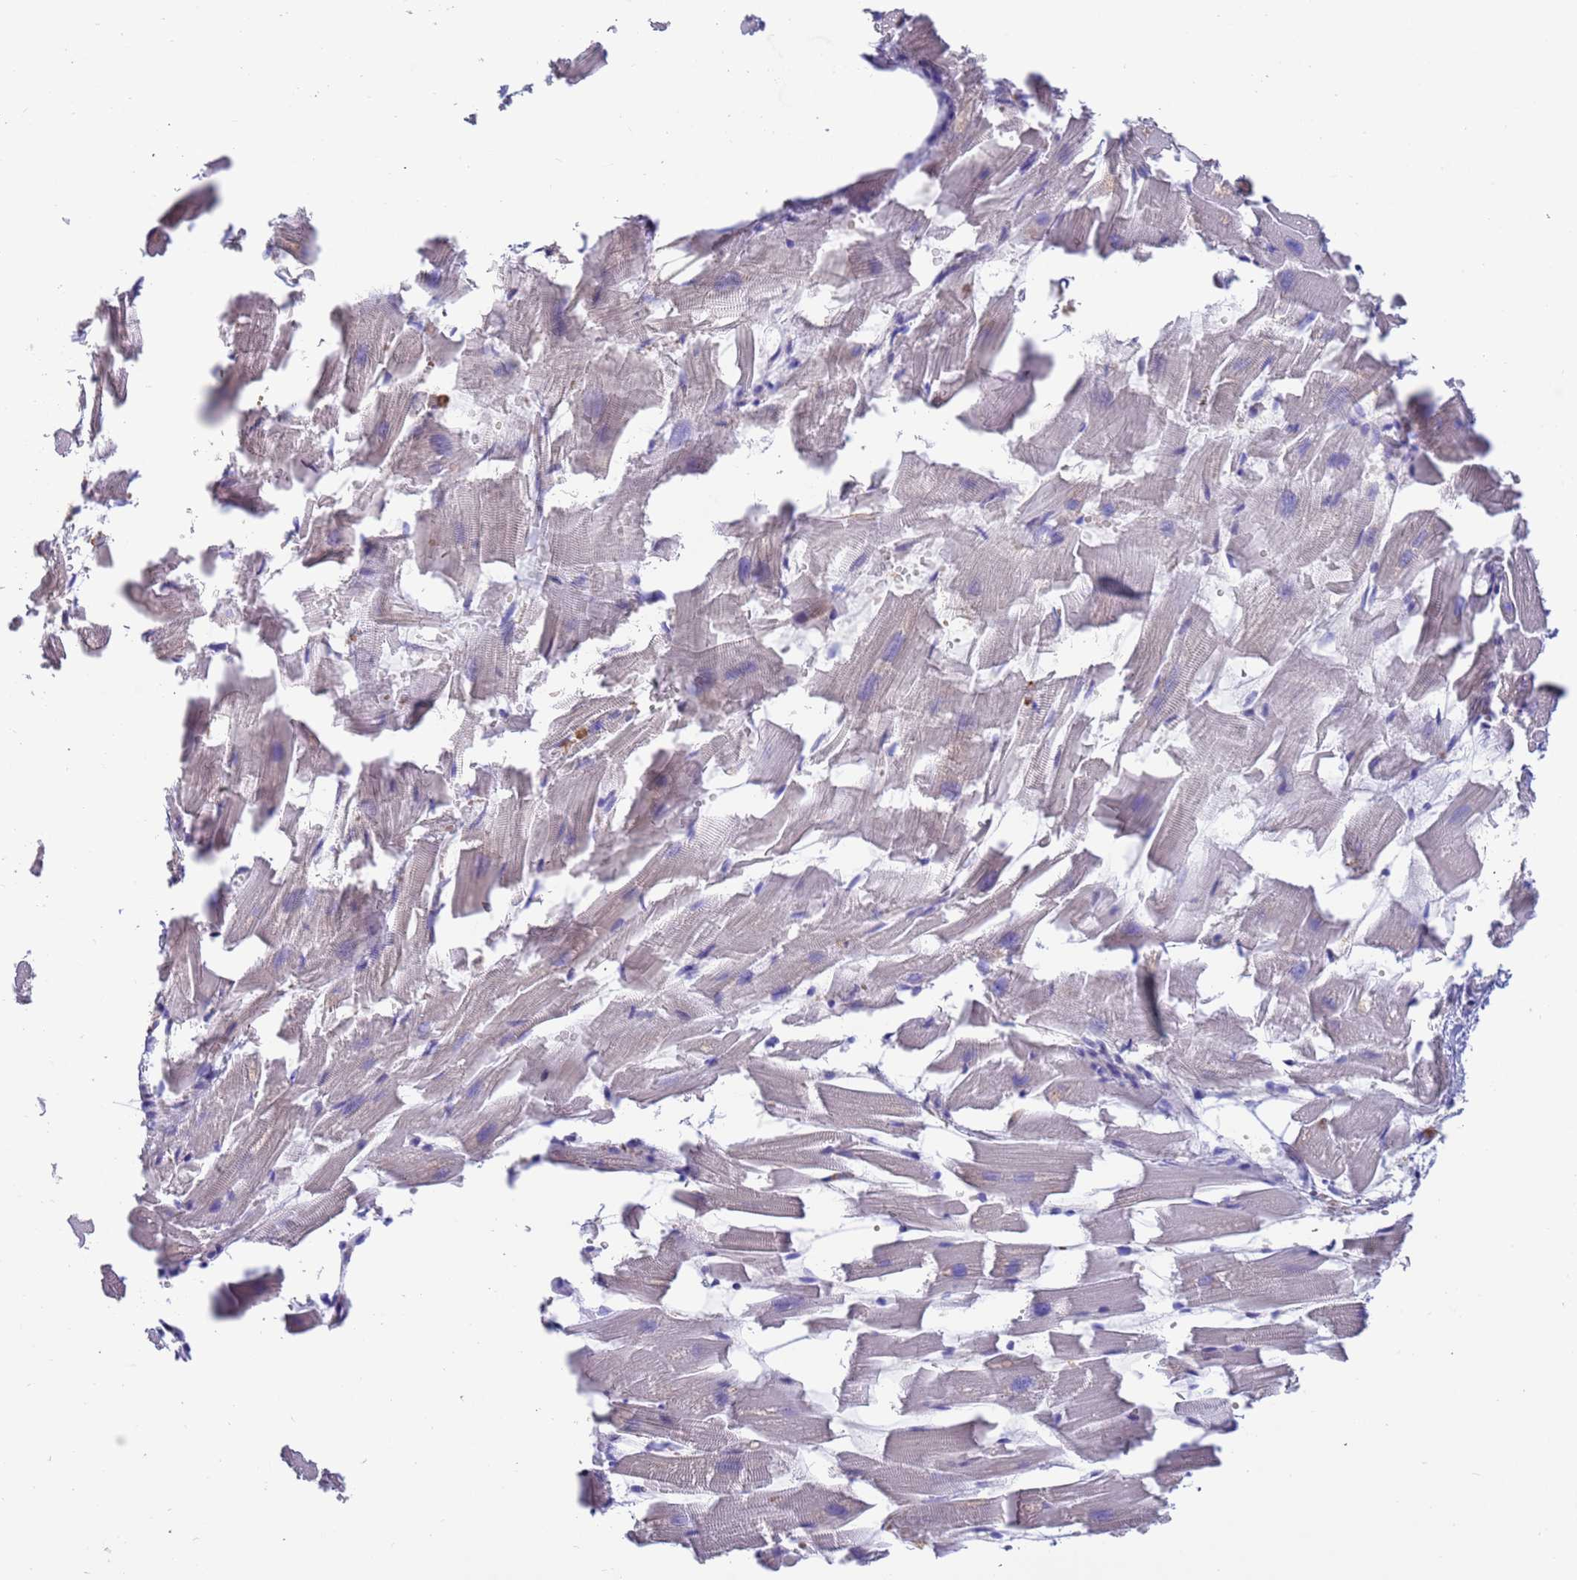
{"staining": {"intensity": "weak", "quantity": "25%-75%", "location": "cytoplasmic/membranous"}, "tissue": "heart muscle", "cell_type": "Cardiomyocytes", "image_type": "normal", "snomed": [{"axis": "morphology", "description": "Normal tissue, NOS"}, {"axis": "topography", "description": "Heart"}], "caption": "Protein staining of unremarkable heart muscle demonstrates weak cytoplasmic/membranous expression in approximately 25%-75% of cardiomyocytes.", "gene": "AMPD3", "patient": {"sex": "female", "age": 64}}